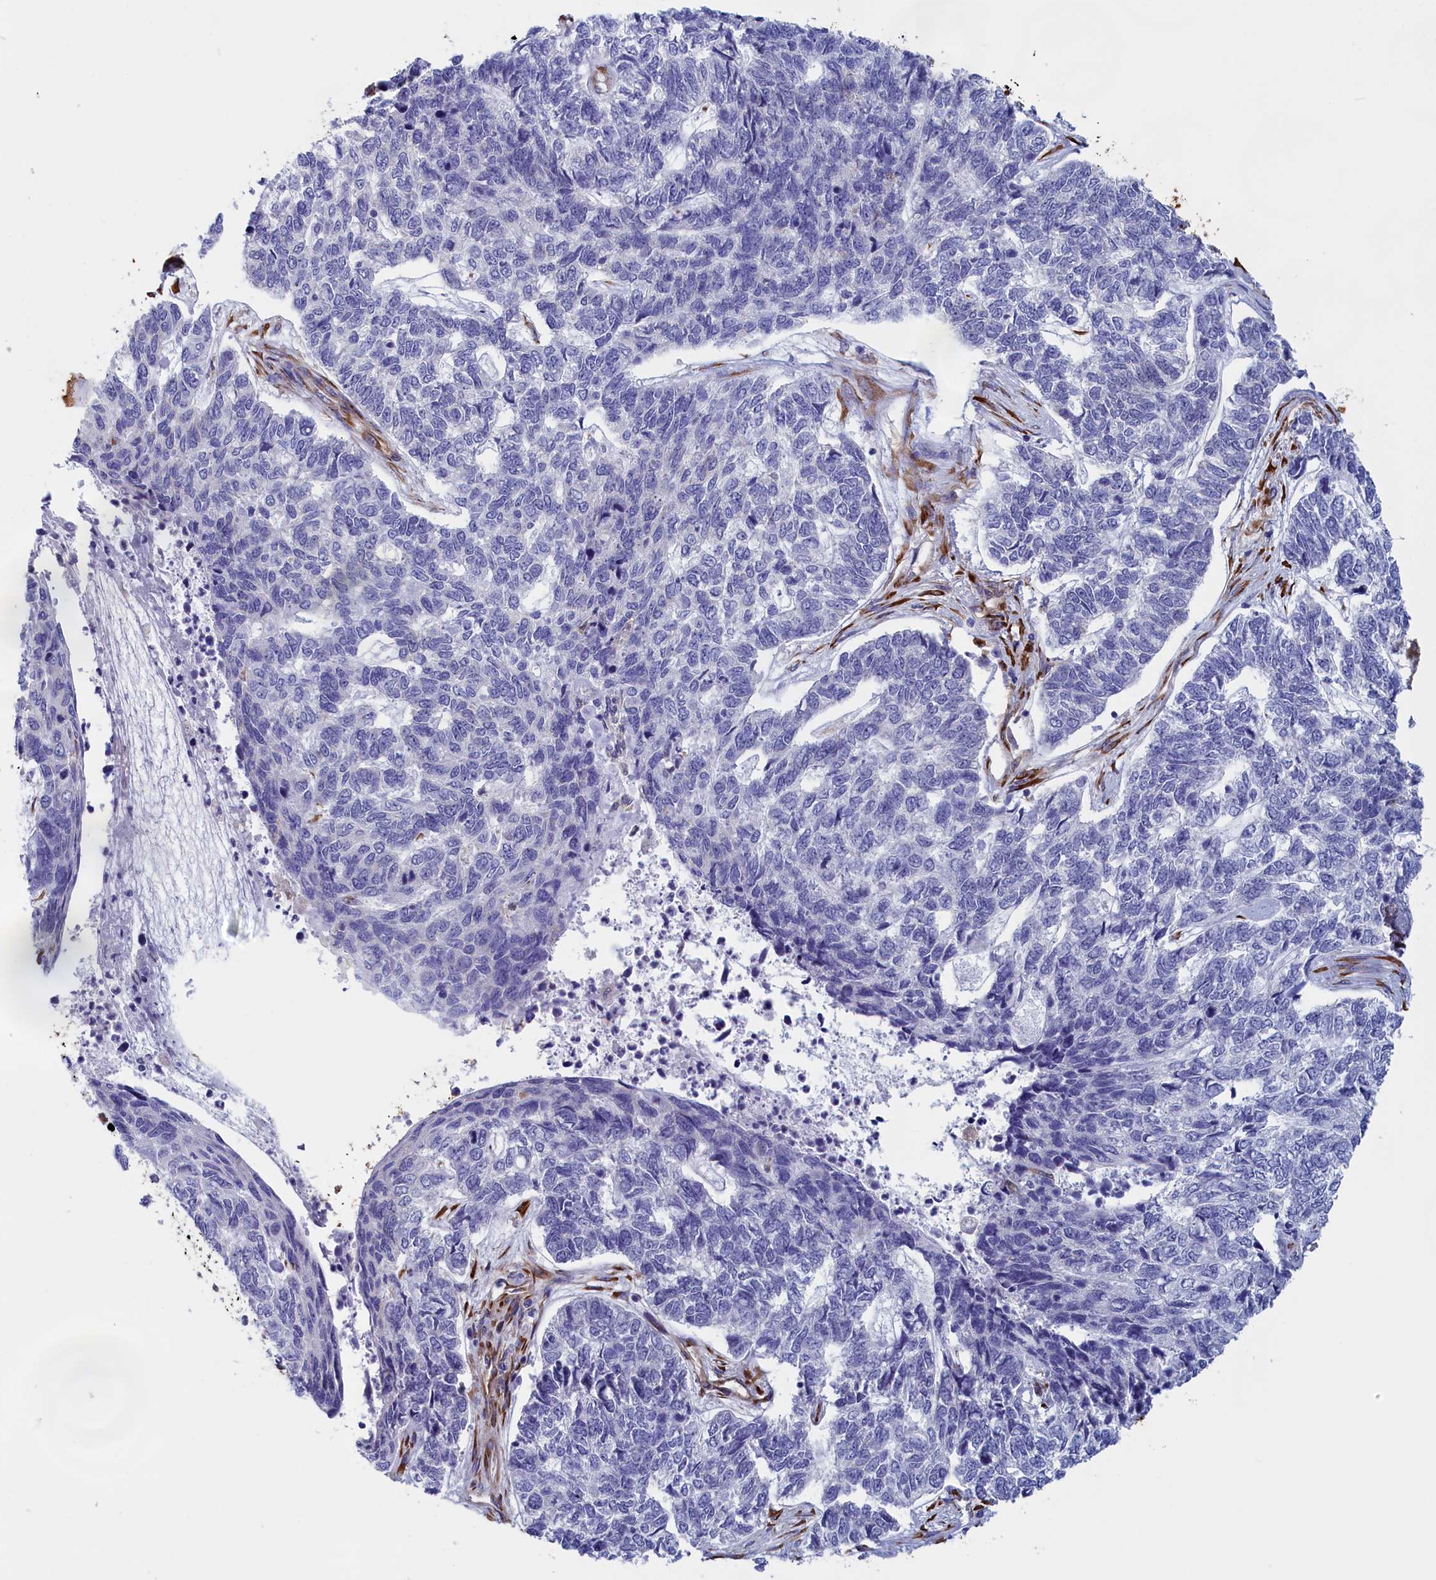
{"staining": {"intensity": "negative", "quantity": "none", "location": "none"}, "tissue": "skin cancer", "cell_type": "Tumor cells", "image_type": "cancer", "snomed": [{"axis": "morphology", "description": "Basal cell carcinoma"}, {"axis": "topography", "description": "Skin"}], "caption": "A high-resolution histopathology image shows immunohistochemistry staining of skin cancer, which reveals no significant staining in tumor cells.", "gene": "CCDC68", "patient": {"sex": "female", "age": 65}}